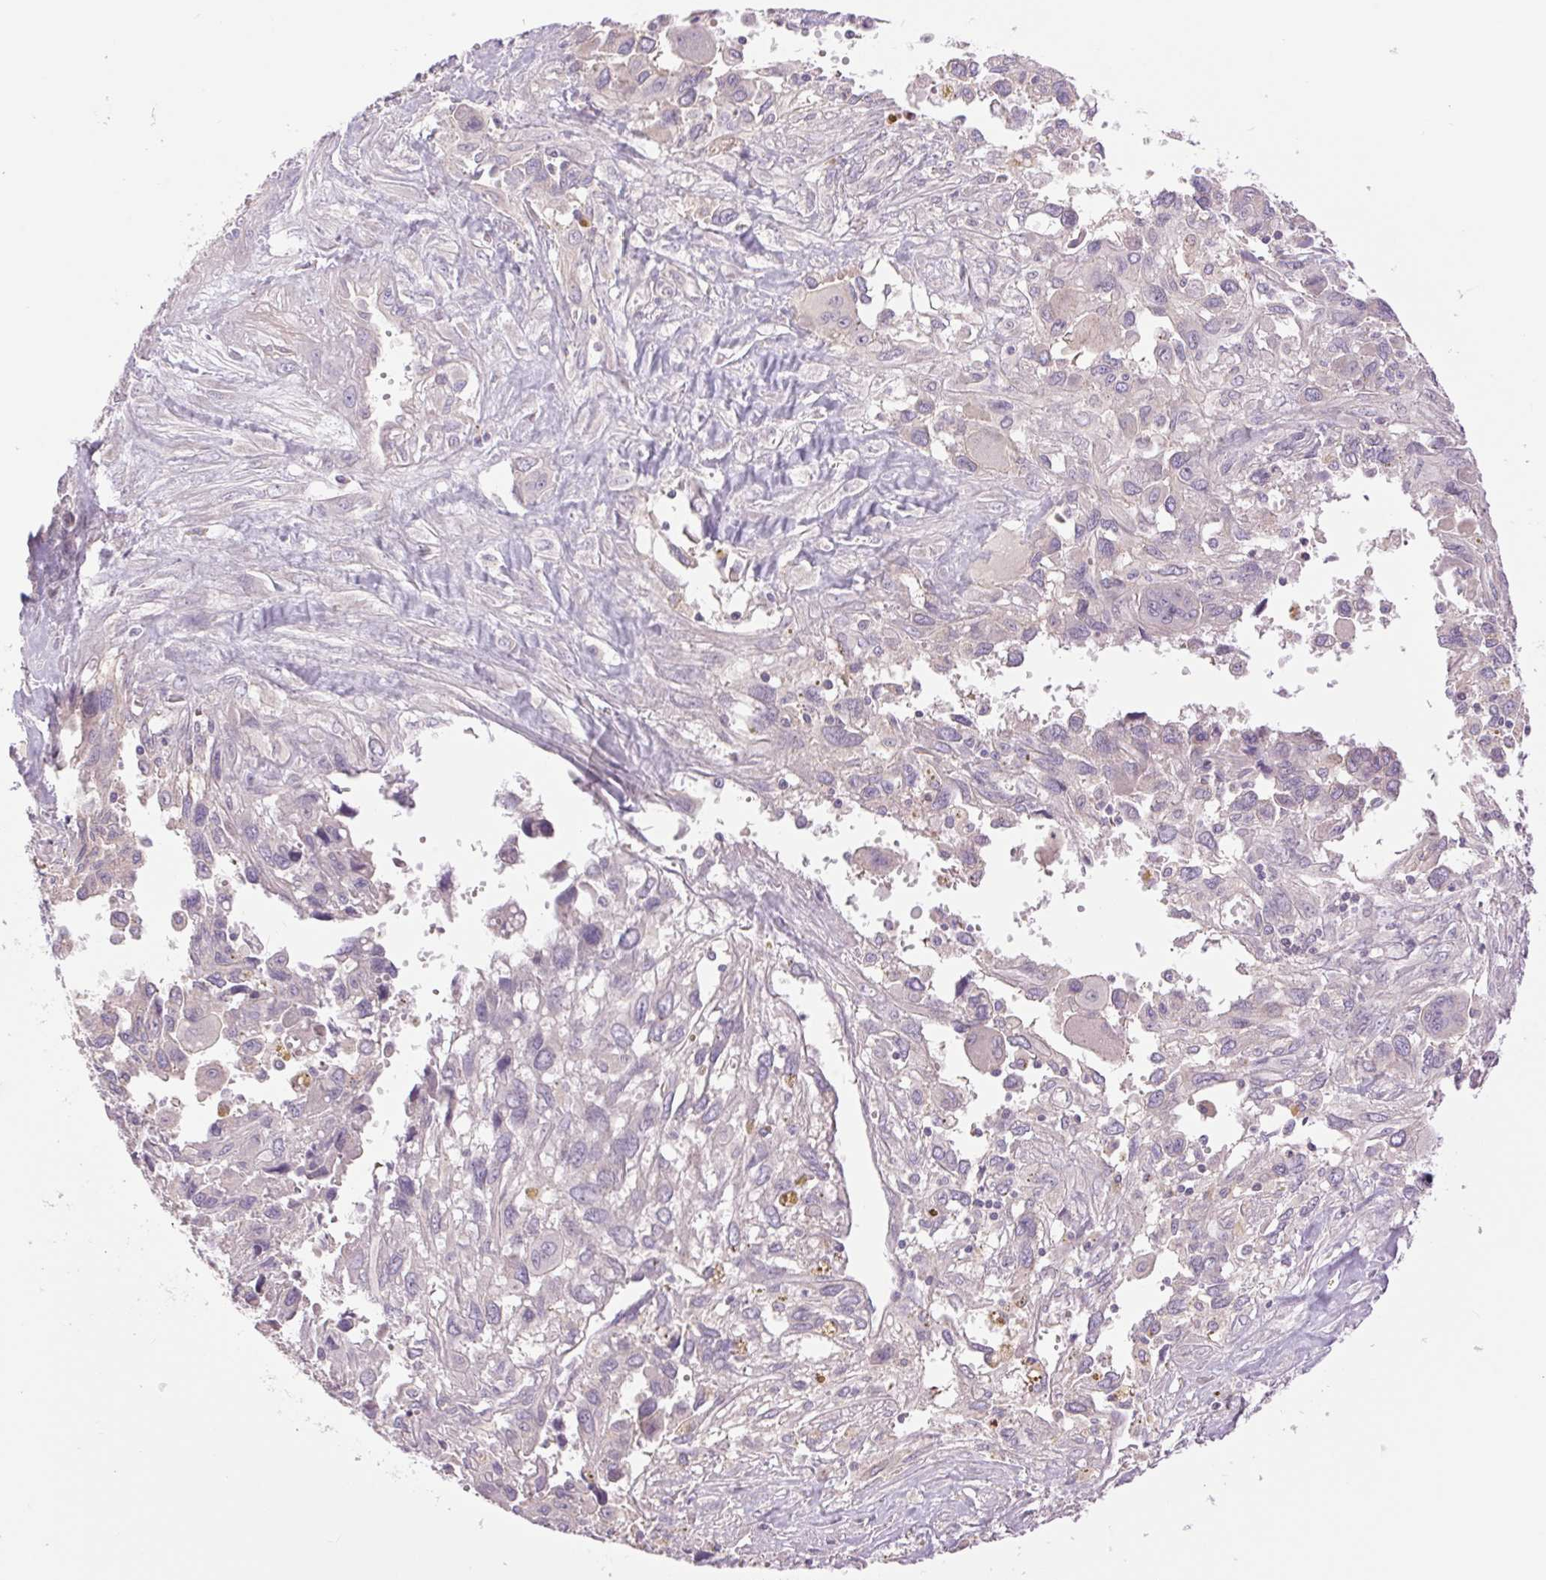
{"staining": {"intensity": "negative", "quantity": "none", "location": "none"}, "tissue": "pancreatic cancer", "cell_type": "Tumor cells", "image_type": "cancer", "snomed": [{"axis": "morphology", "description": "Adenocarcinoma, NOS"}, {"axis": "topography", "description": "Pancreas"}], "caption": "The immunohistochemistry (IHC) image has no significant expression in tumor cells of pancreatic adenocarcinoma tissue. (DAB immunohistochemistry (IHC) visualized using brightfield microscopy, high magnification).", "gene": "CTNNA3", "patient": {"sex": "female", "age": 47}}